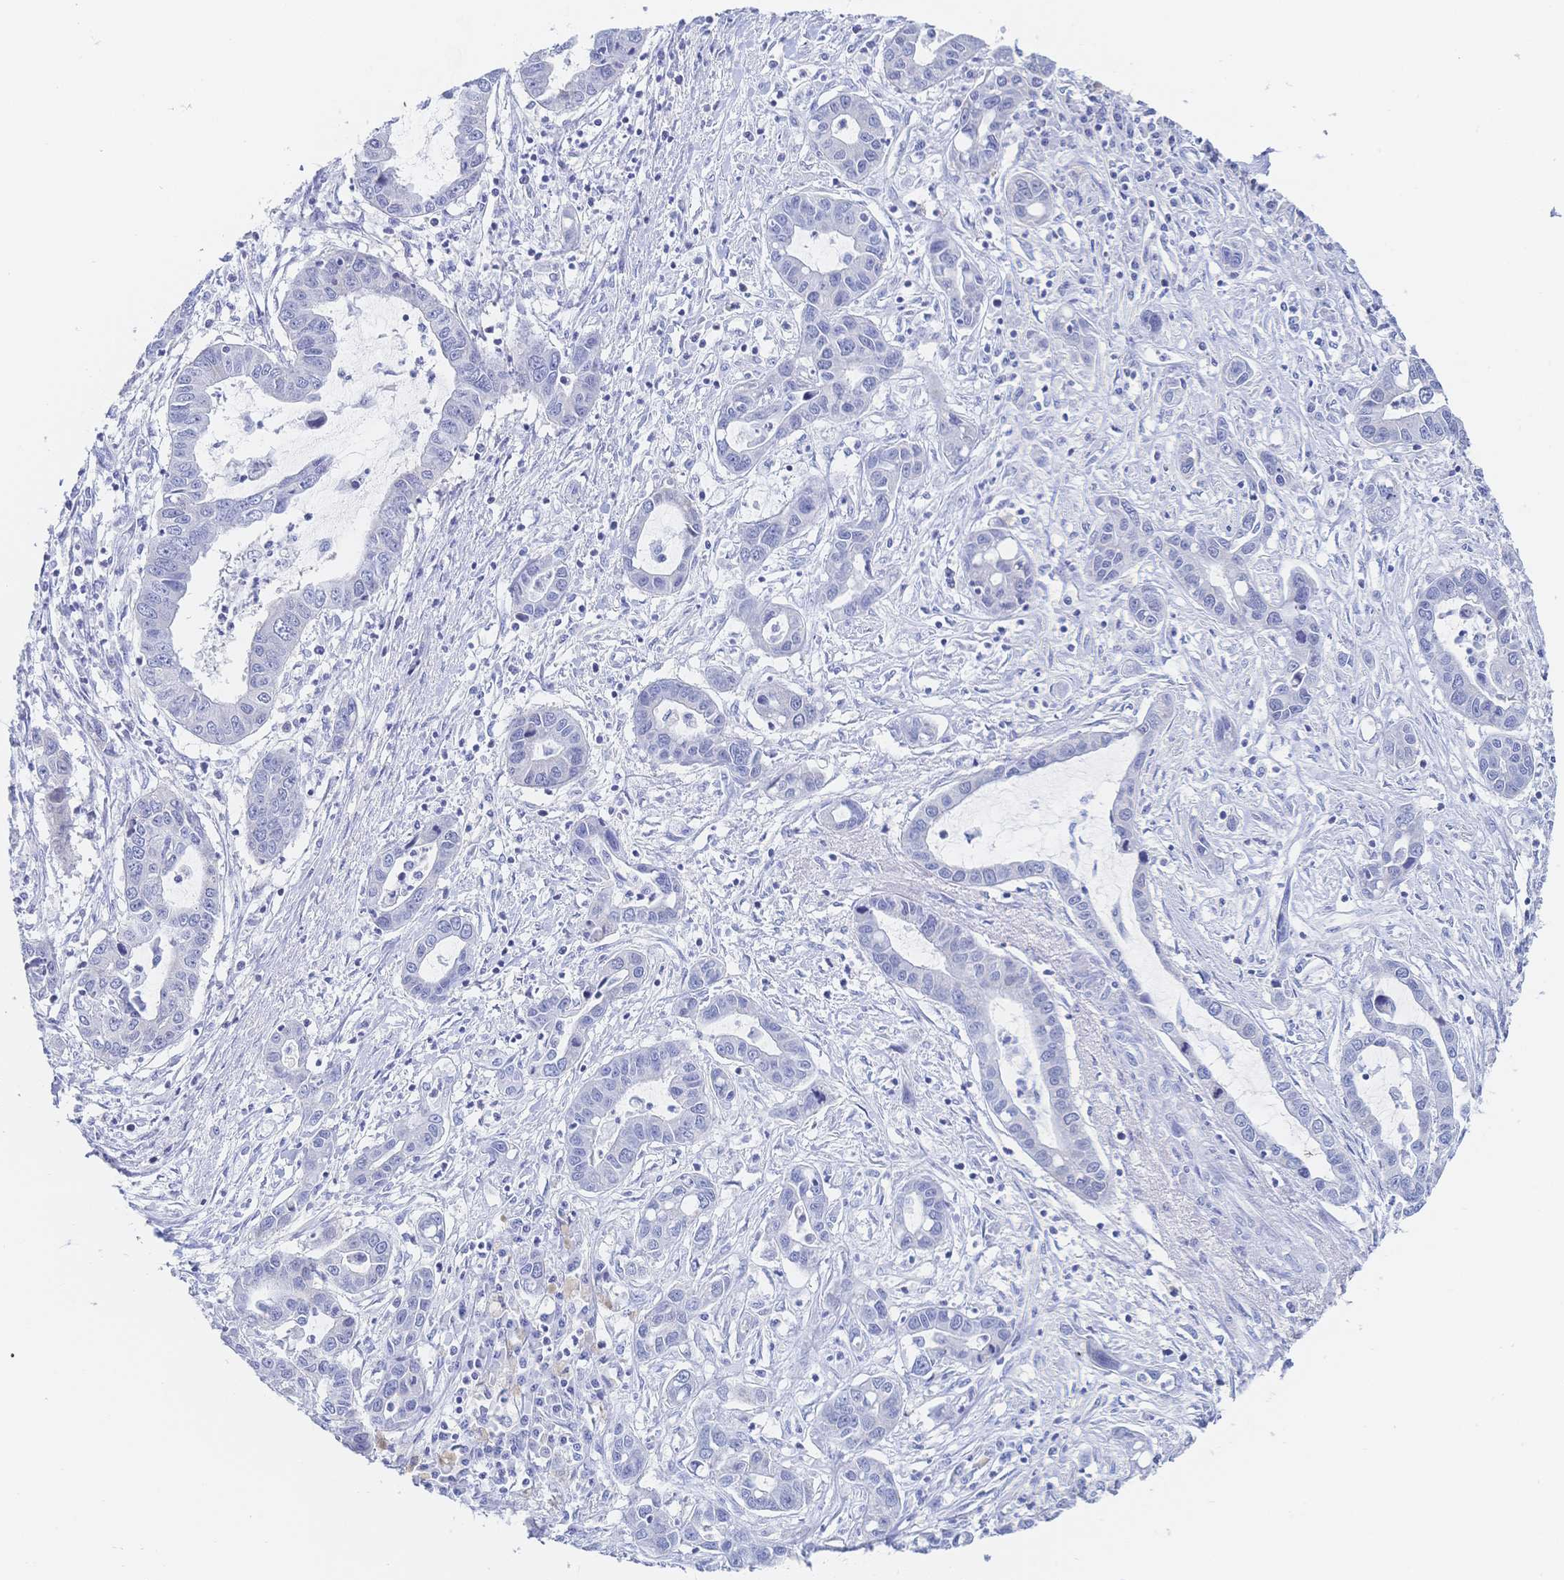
{"staining": {"intensity": "negative", "quantity": "none", "location": "none"}, "tissue": "liver cancer", "cell_type": "Tumor cells", "image_type": "cancer", "snomed": [{"axis": "morphology", "description": "Cholangiocarcinoma"}, {"axis": "topography", "description": "Liver"}], "caption": "Protein analysis of liver cancer (cholangiocarcinoma) shows no significant positivity in tumor cells.", "gene": "RRM1", "patient": {"sex": "male", "age": 58}}